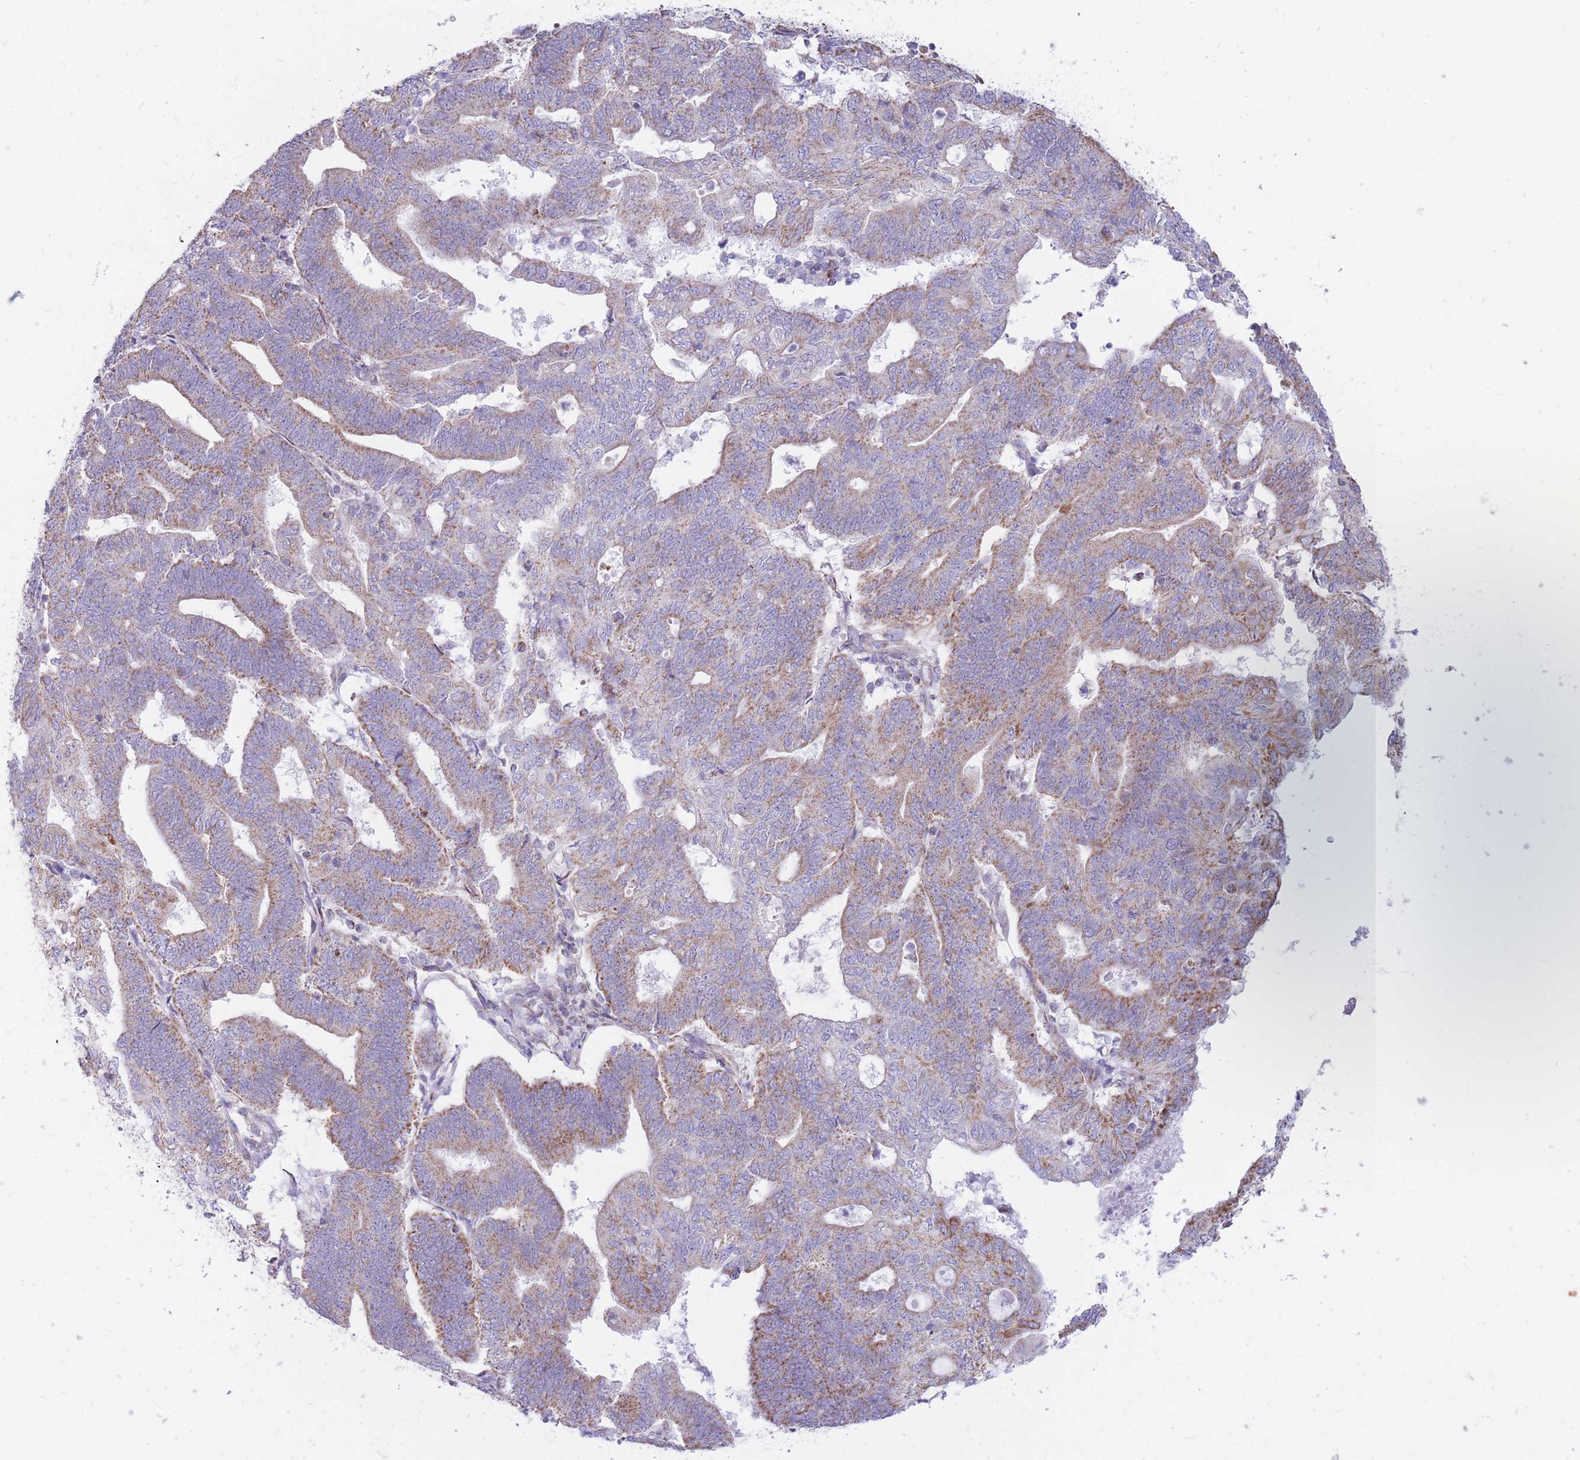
{"staining": {"intensity": "weak", "quantity": ">75%", "location": "cytoplasmic/membranous"}, "tissue": "endometrial cancer", "cell_type": "Tumor cells", "image_type": "cancer", "snomed": [{"axis": "morphology", "description": "Adenocarcinoma, NOS"}, {"axis": "topography", "description": "Endometrium"}], "caption": "Brown immunohistochemical staining in endometrial adenocarcinoma demonstrates weak cytoplasmic/membranous staining in approximately >75% of tumor cells.", "gene": "PCSK1", "patient": {"sex": "female", "age": 70}}